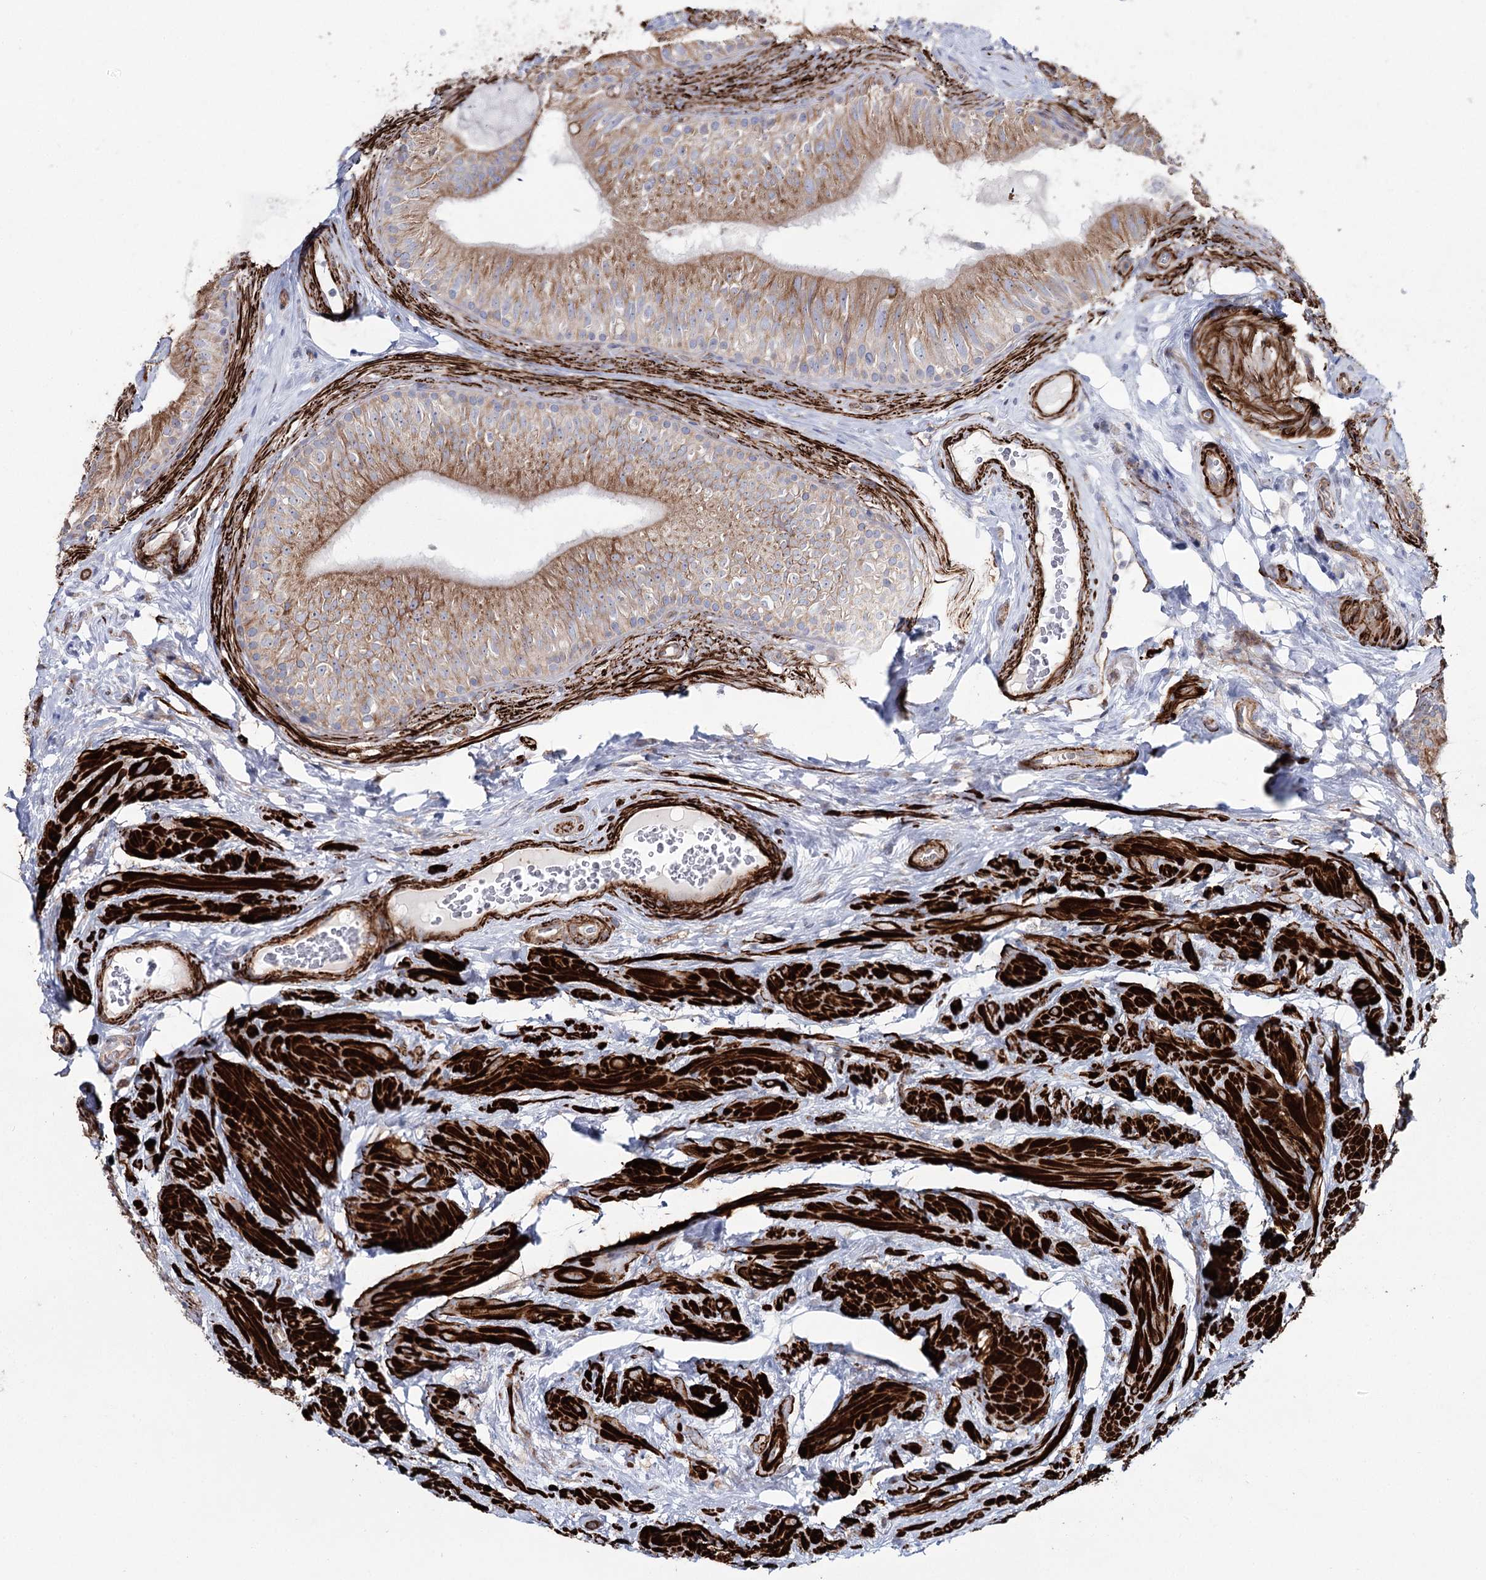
{"staining": {"intensity": "moderate", "quantity": ">75%", "location": "cytoplasmic/membranous"}, "tissue": "epididymis", "cell_type": "Glandular cells", "image_type": "normal", "snomed": [{"axis": "morphology", "description": "Normal tissue, NOS"}, {"axis": "topography", "description": "Epididymis"}], "caption": "This micrograph displays immunohistochemistry staining of unremarkable epididymis, with medium moderate cytoplasmic/membranous positivity in approximately >75% of glandular cells.", "gene": "SUMF1", "patient": {"sex": "male", "age": 46}}